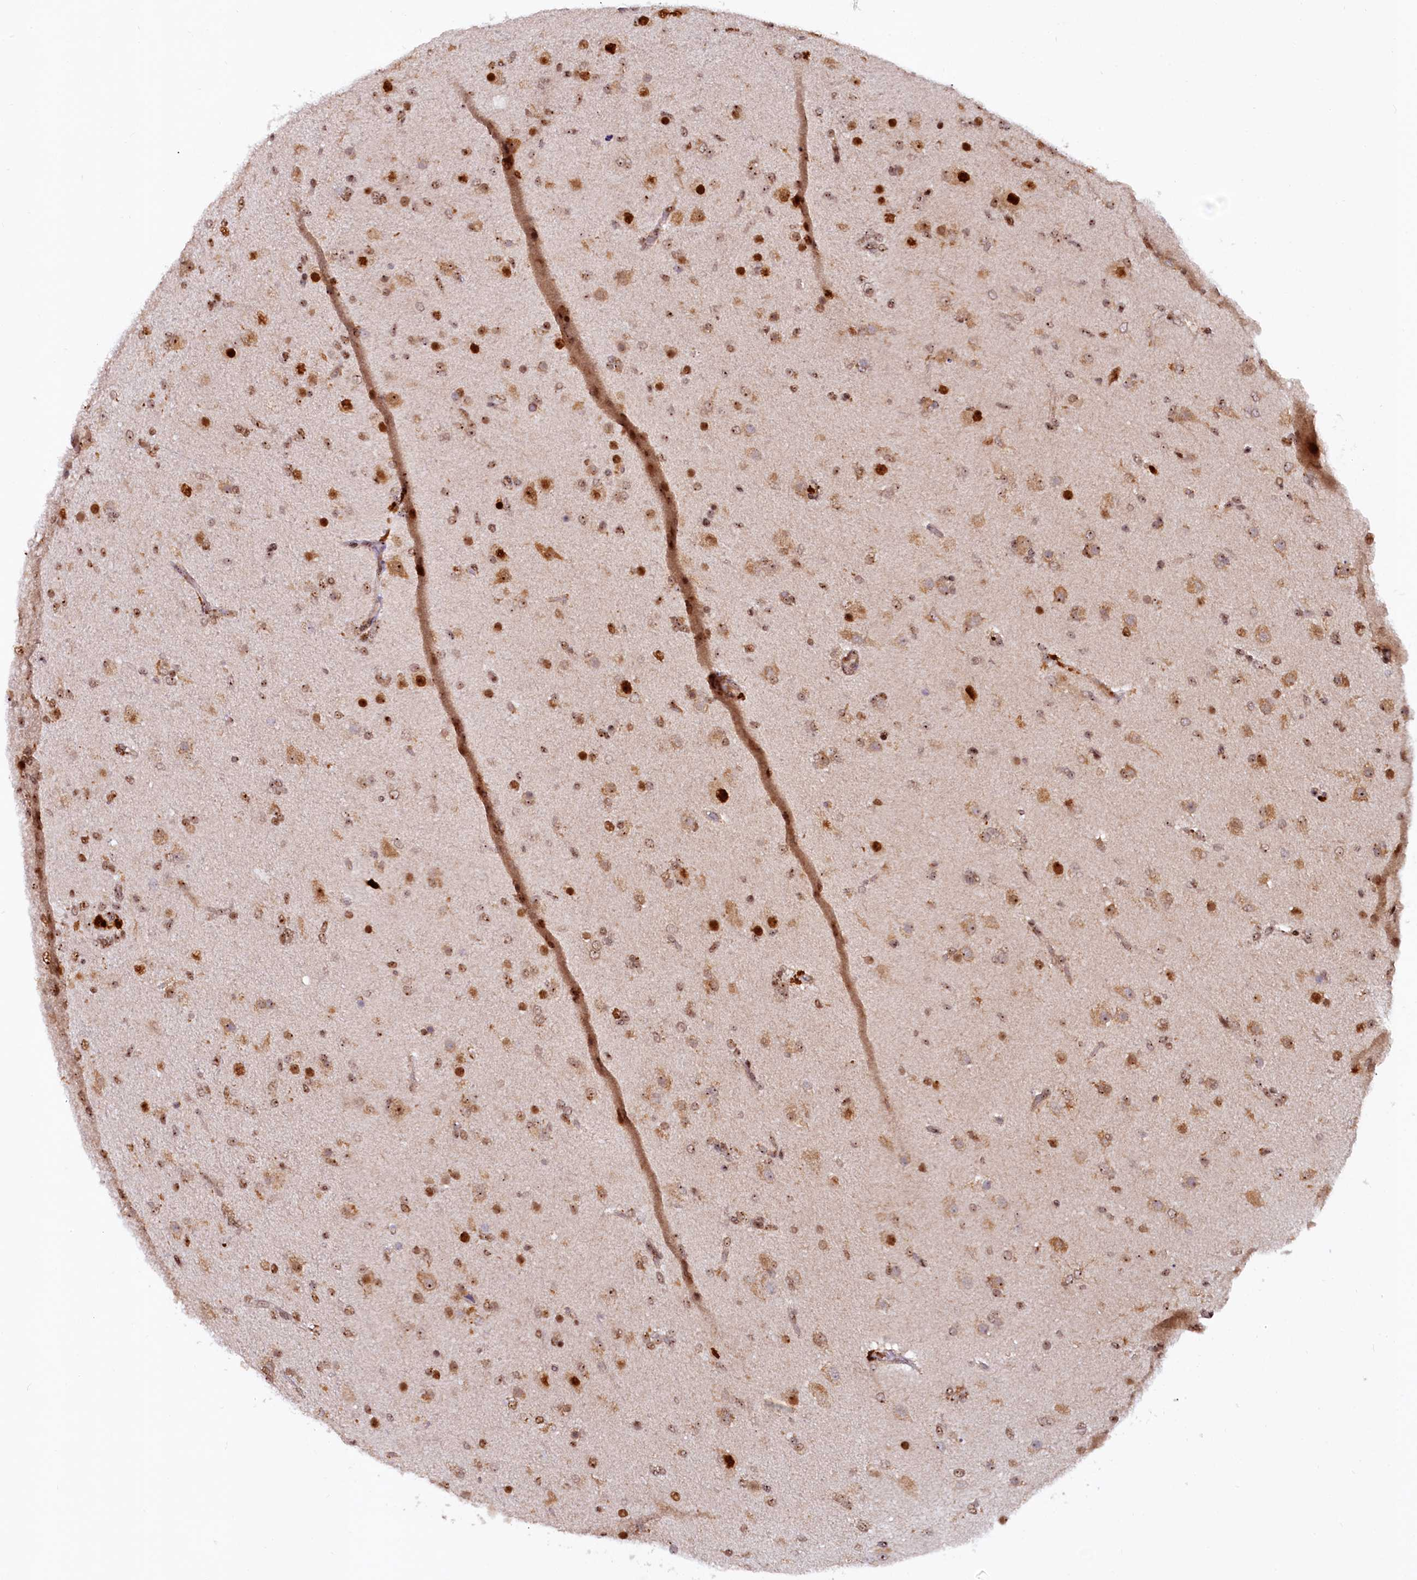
{"staining": {"intensity": "moderate", "quantity": ">75%", "location": "nuclear"}, "tissue": "glioma", "cell_type": "Tumor cells", "image_type": "cancer", "snomed": [{"axis": "morphology", "description": "Glioma, malignant, Low grade"}, {"axis": "topography", "description": "Brain"}], "caption": "Immunohistochemistry (IHC) of glioma exhibits medium levels of moderate nuclear staining in about >75% of tumor cells. (DAB IHC, brown staining for protein, blue staining for nuclei).", "gene": "TCOF1", "patient": {"sex": "male", "age": 65}}